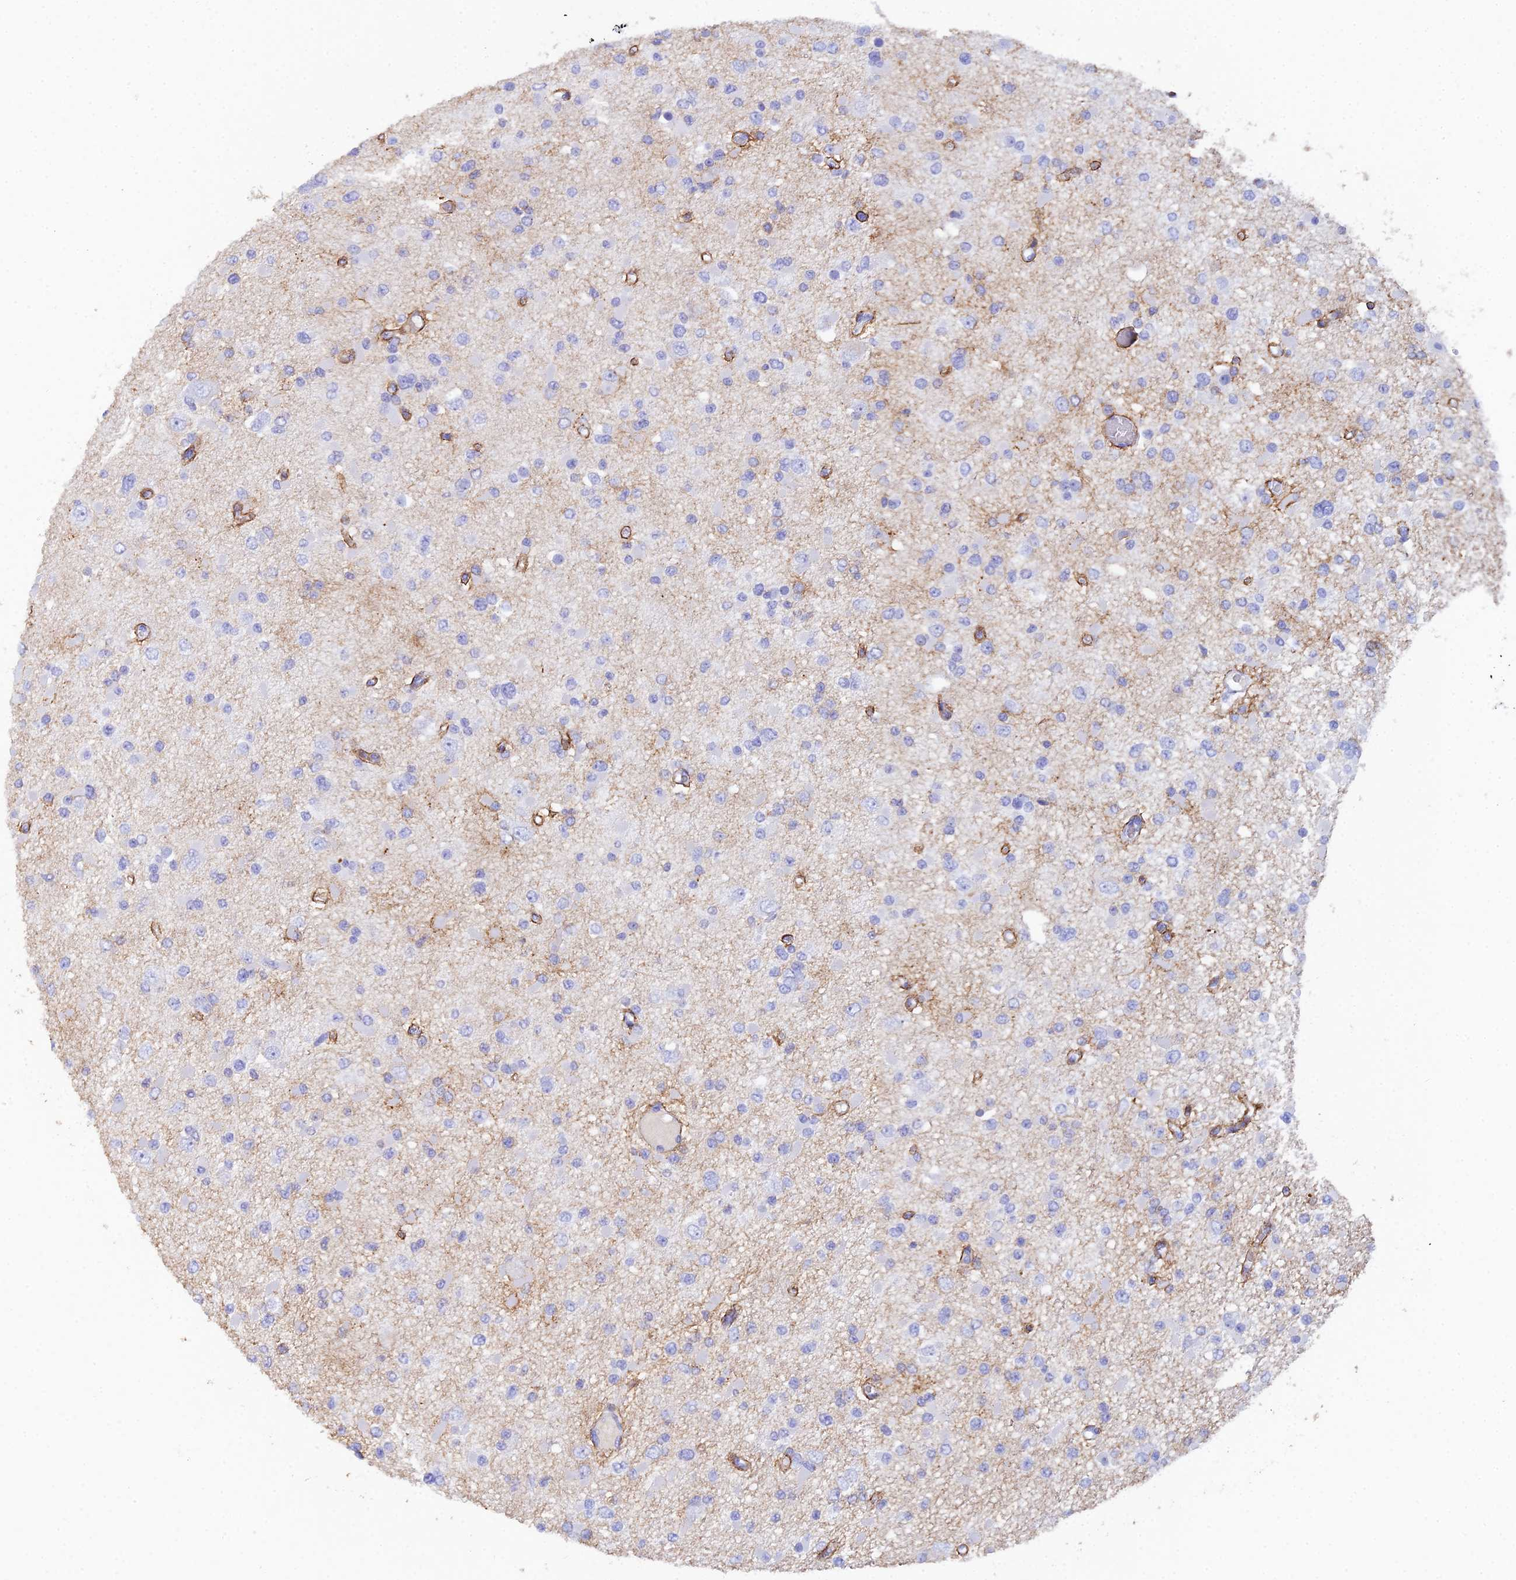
{"staining": {"intensity": "negative", "quantity": "none", "location": "none"}, "tissue": "glioma", "cell_type": "Tumor cells", "image_type": "cancer", "snomed": [{"axis": "morphology", "description": "Glioma, malignant, Low grade"}, {"axis": "topography", "description": "Brain"}], "caption": "Immunohistochemical staining of glioma reveals no significant staining in tumor cells. (Stains: DAB IHC with hematoxylin counter stain, Microscopy: brightfield microscopy at high magnification).", "gene": "REG1A", "patient": {"sex": "female", "age": 22}}